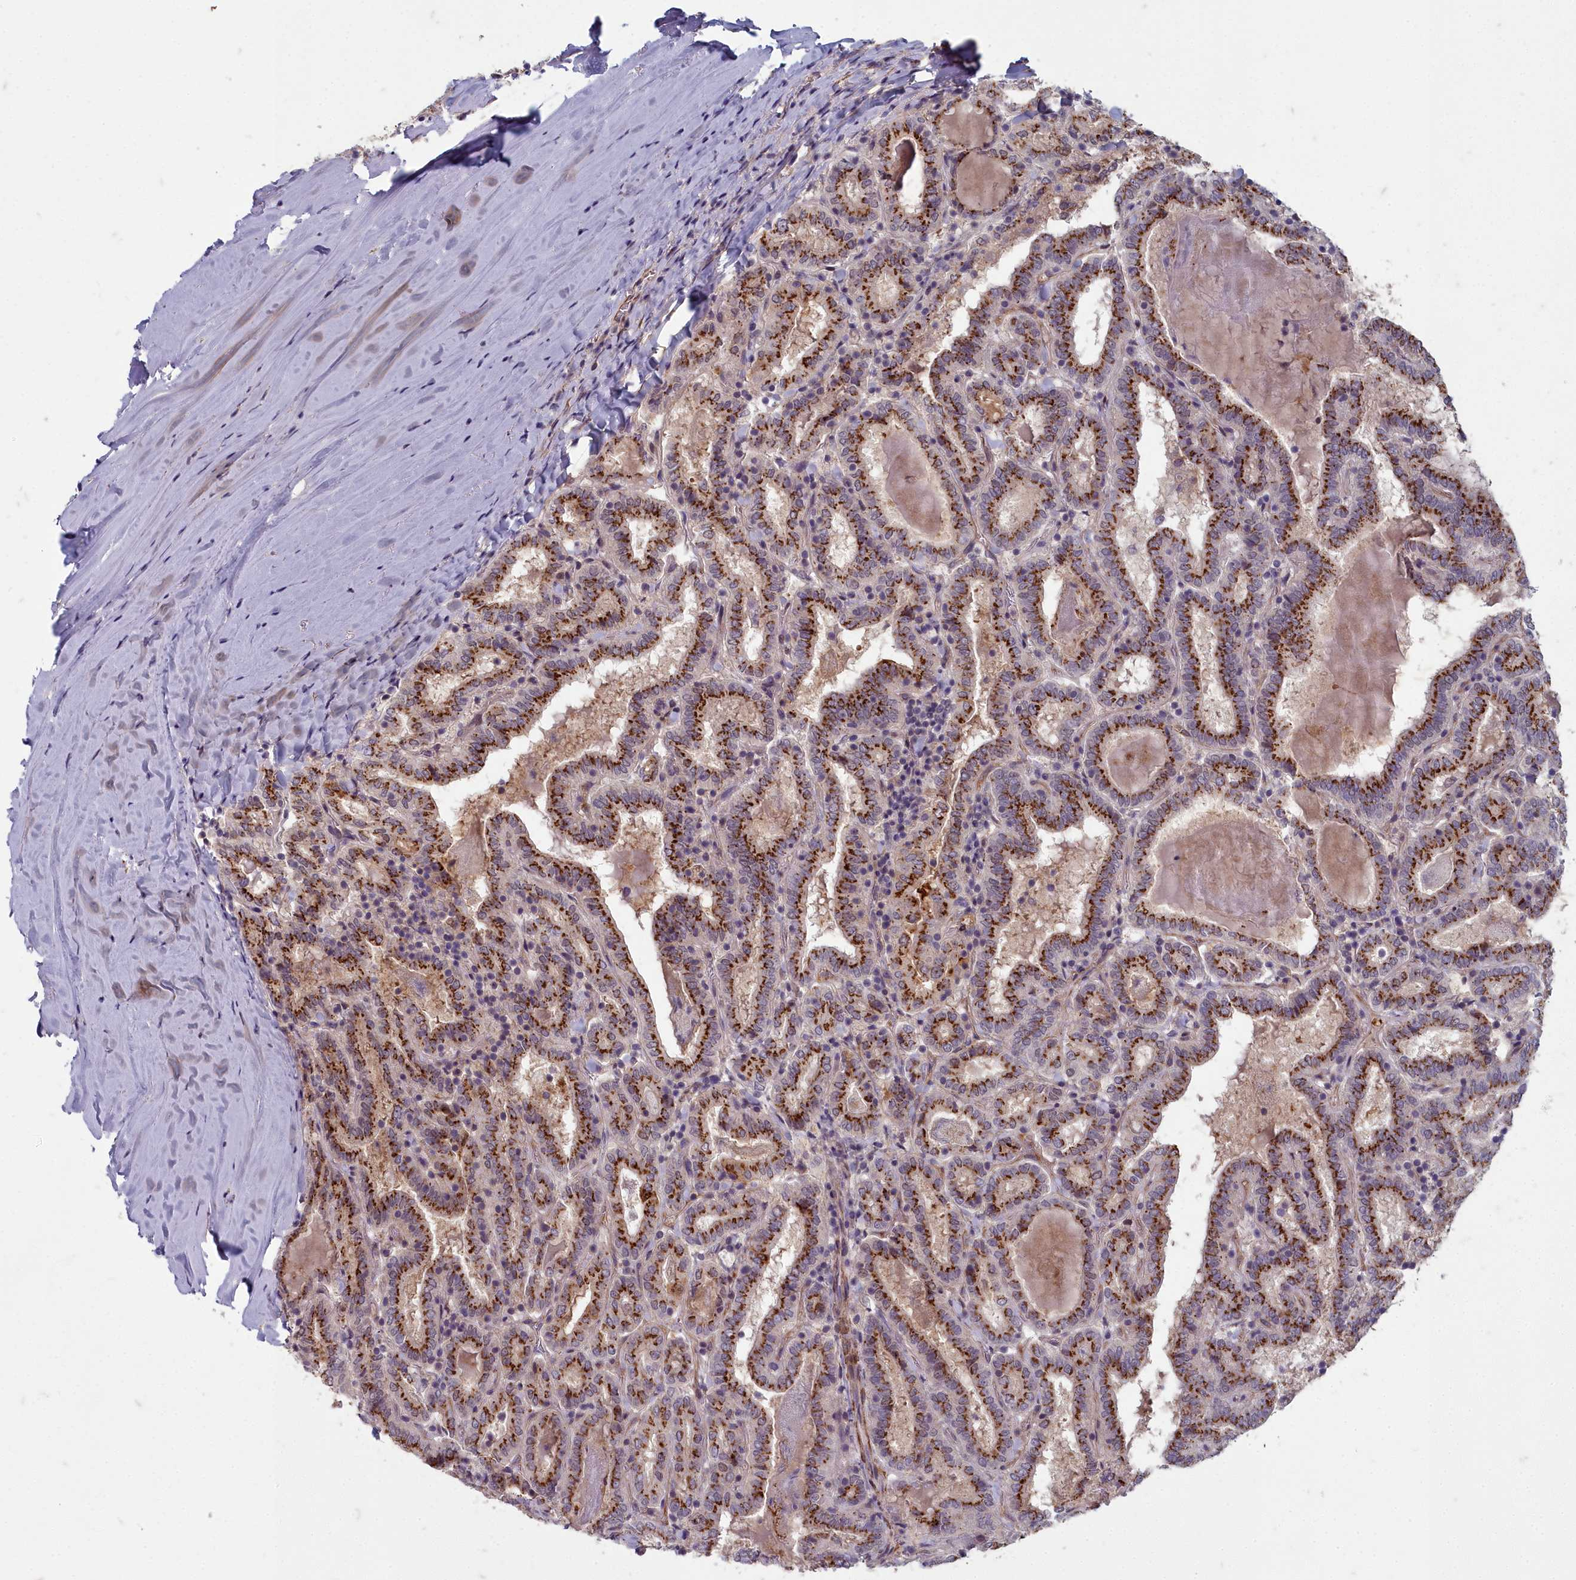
{"staining": {"intensity": "strong", "quantity": ">75%", "location": "cytoplasmic/membranous"}, "tissue": "thyroid cancer", "cell_type": "Tumor cells", "image_type": "cancer", "snomed": [{"axis": "morphology", "description": "Papillary adenocarcinoma, NOS"}, {"axis": "topography", "description": "Thyroid gland"}], "caption": "Thyroid cancer (papillary adenocarcinoma) stained with a brown dye reveals strong cytoplasmic/membranous positive staining in approximately >75% of tumor cells.", "gene": "ZNF626", "patient": {"sex": "female", "age": 72}}